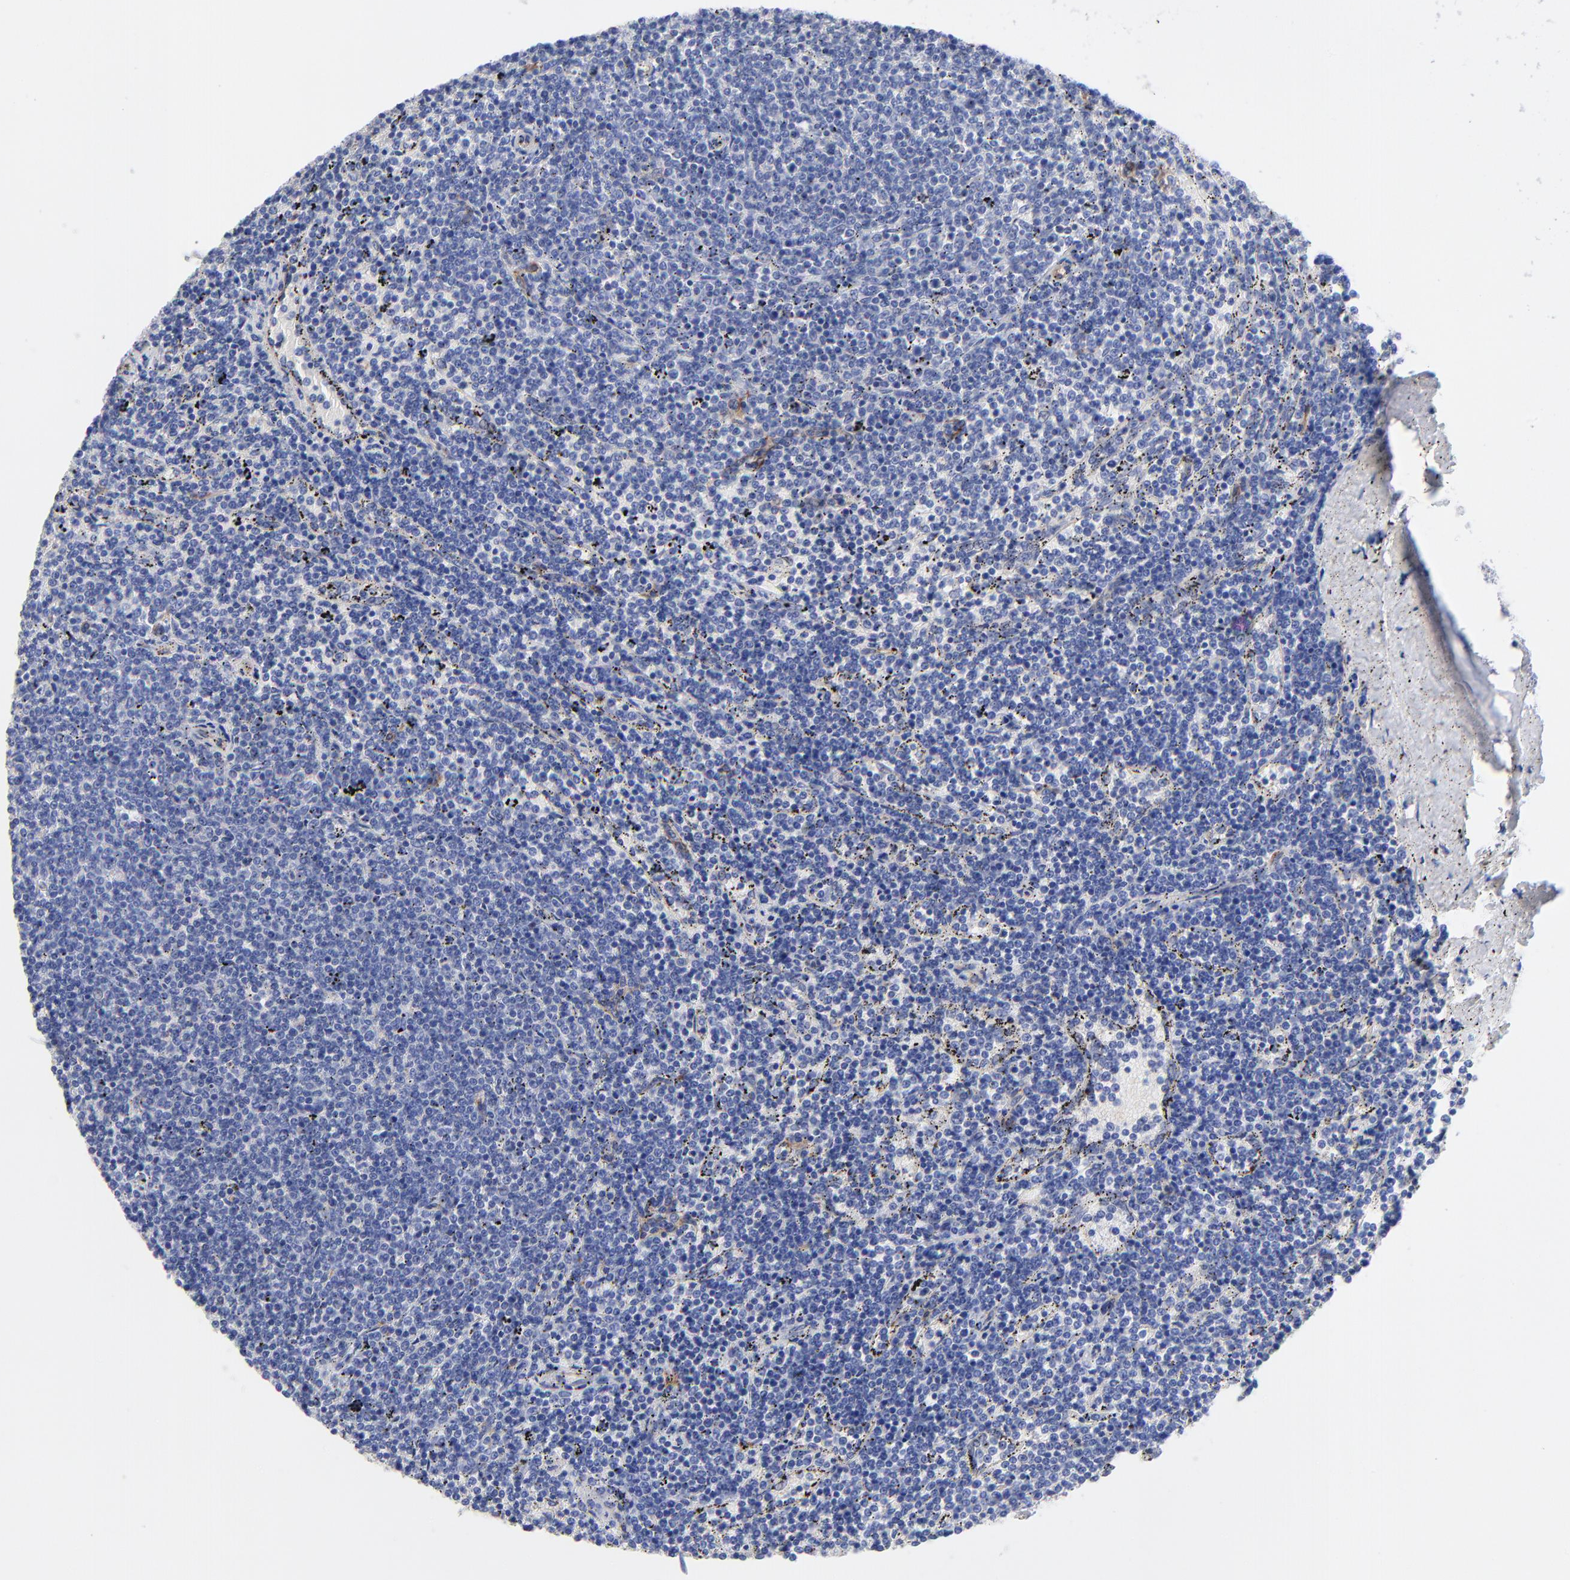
{"staining": {"intensity": "negative", "quantity": "none", "location": "none"}, "tissue": "lymphoma", "cell_type": "Tumor cells", "image_type": "cancer", "snomed": [{"axis": "morphology", "description": "Malignant lymphoma, non-Hodgkin's type, Low grade"}, {"axis": "topography", "description": "Spleen"}], "caption": "High power microscopy image of an immunohistochemistry (IHC) photomicrograph of malignant lymphoma, non-Hodgkin's type (low-grade), revealing no significant staining in tumor cells.", "gene": "SLC44A2", "patient": {"sex": "female", "age": 50}}